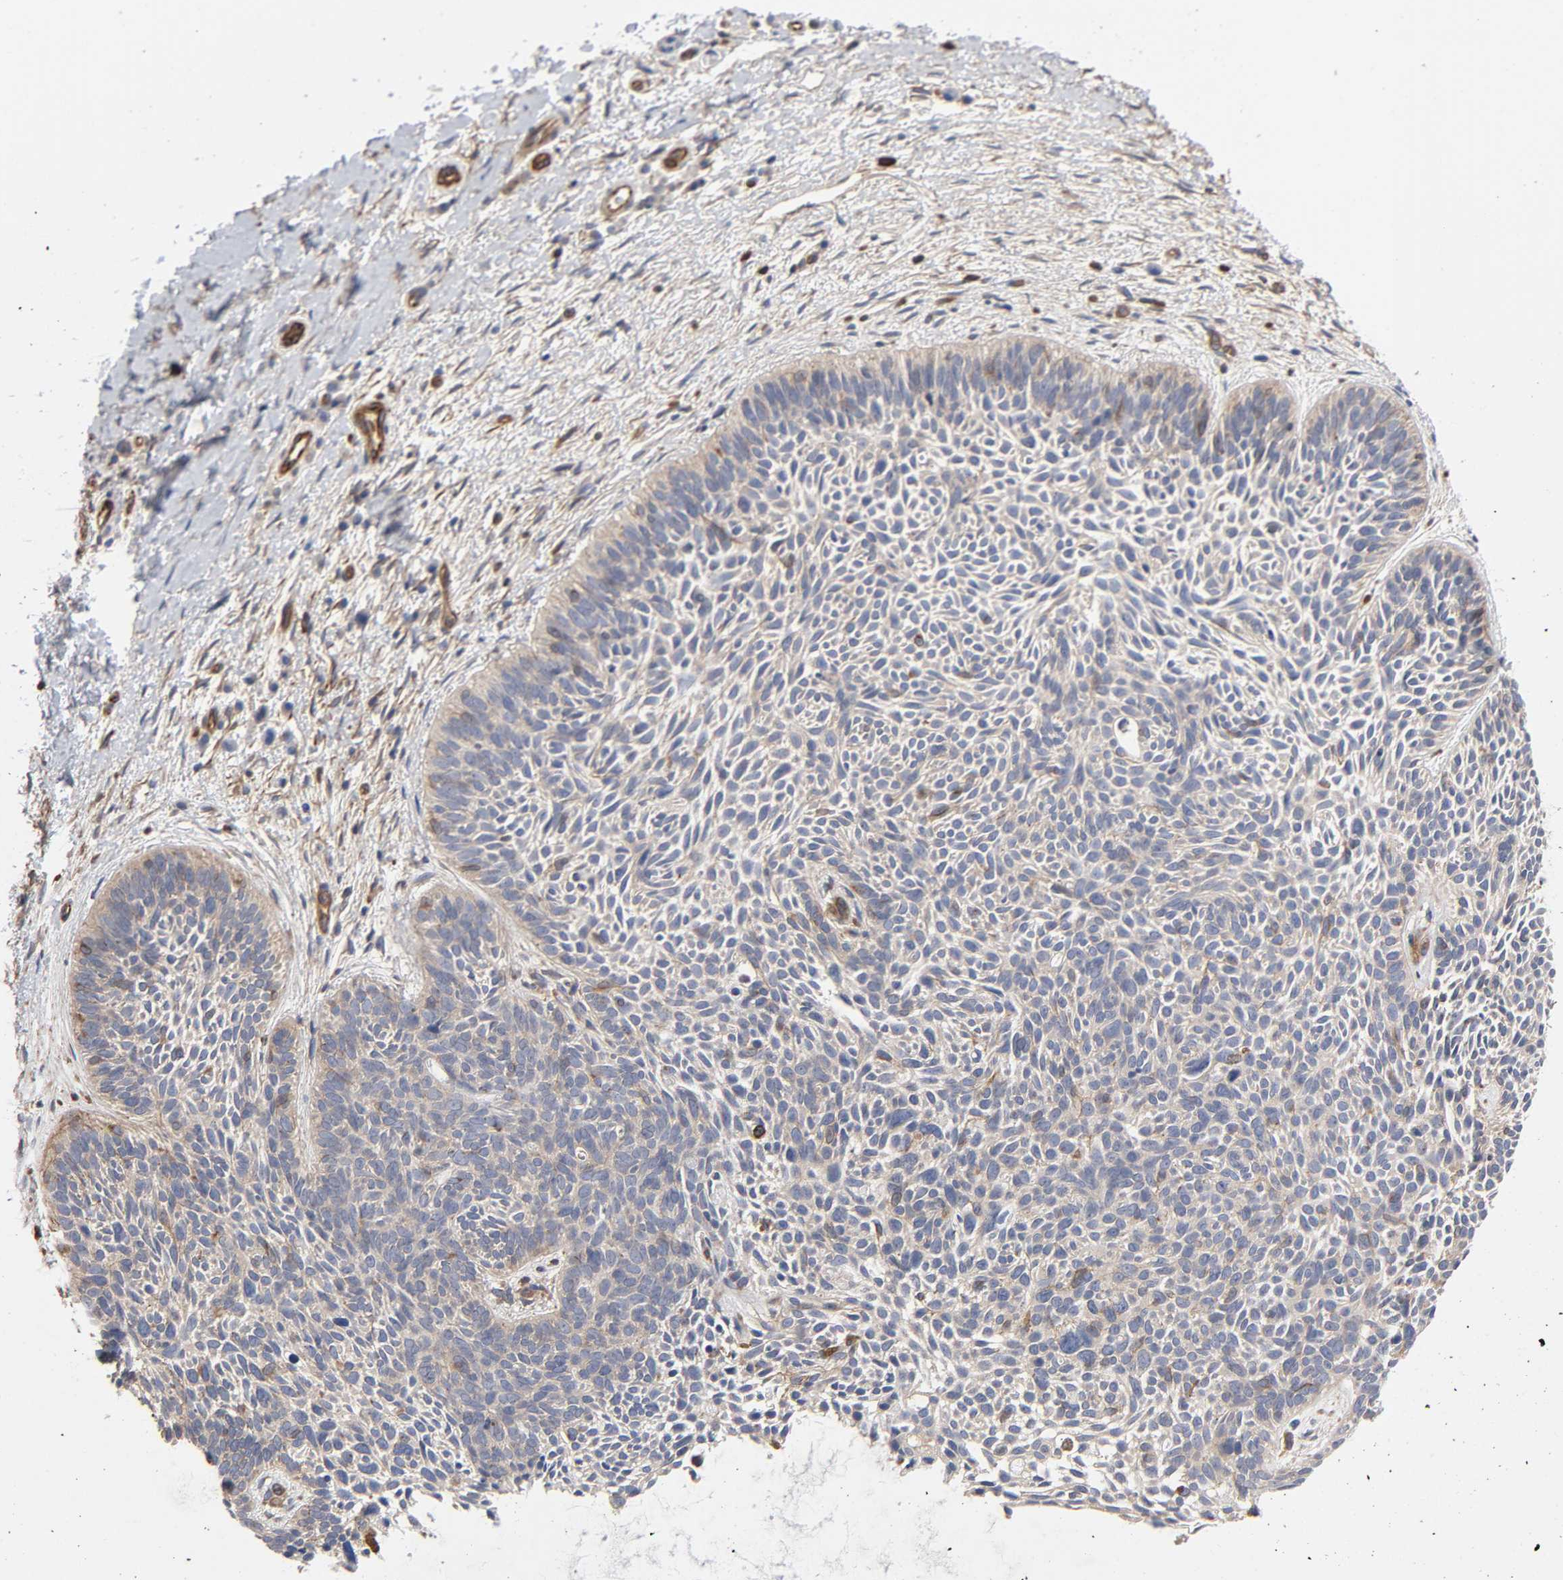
{"staining": {"intensity": "negative", "quantity": "none", "location": "none"}, "tissue": "skin cancer", "cell_type": "Tumor cells", "image_type": "cancer", "snomed": [{"axis": "morphology", "description": "Basal cell carcinoma"}, {"axis": "topography", "description": "Skin"}], "caption": "This is an IHC histopathology image of basal cell carcinoma (skin). There is no expression in tumor cells.", "gene": "RAB13", "patient": {"sex": "female", "age": 79}}